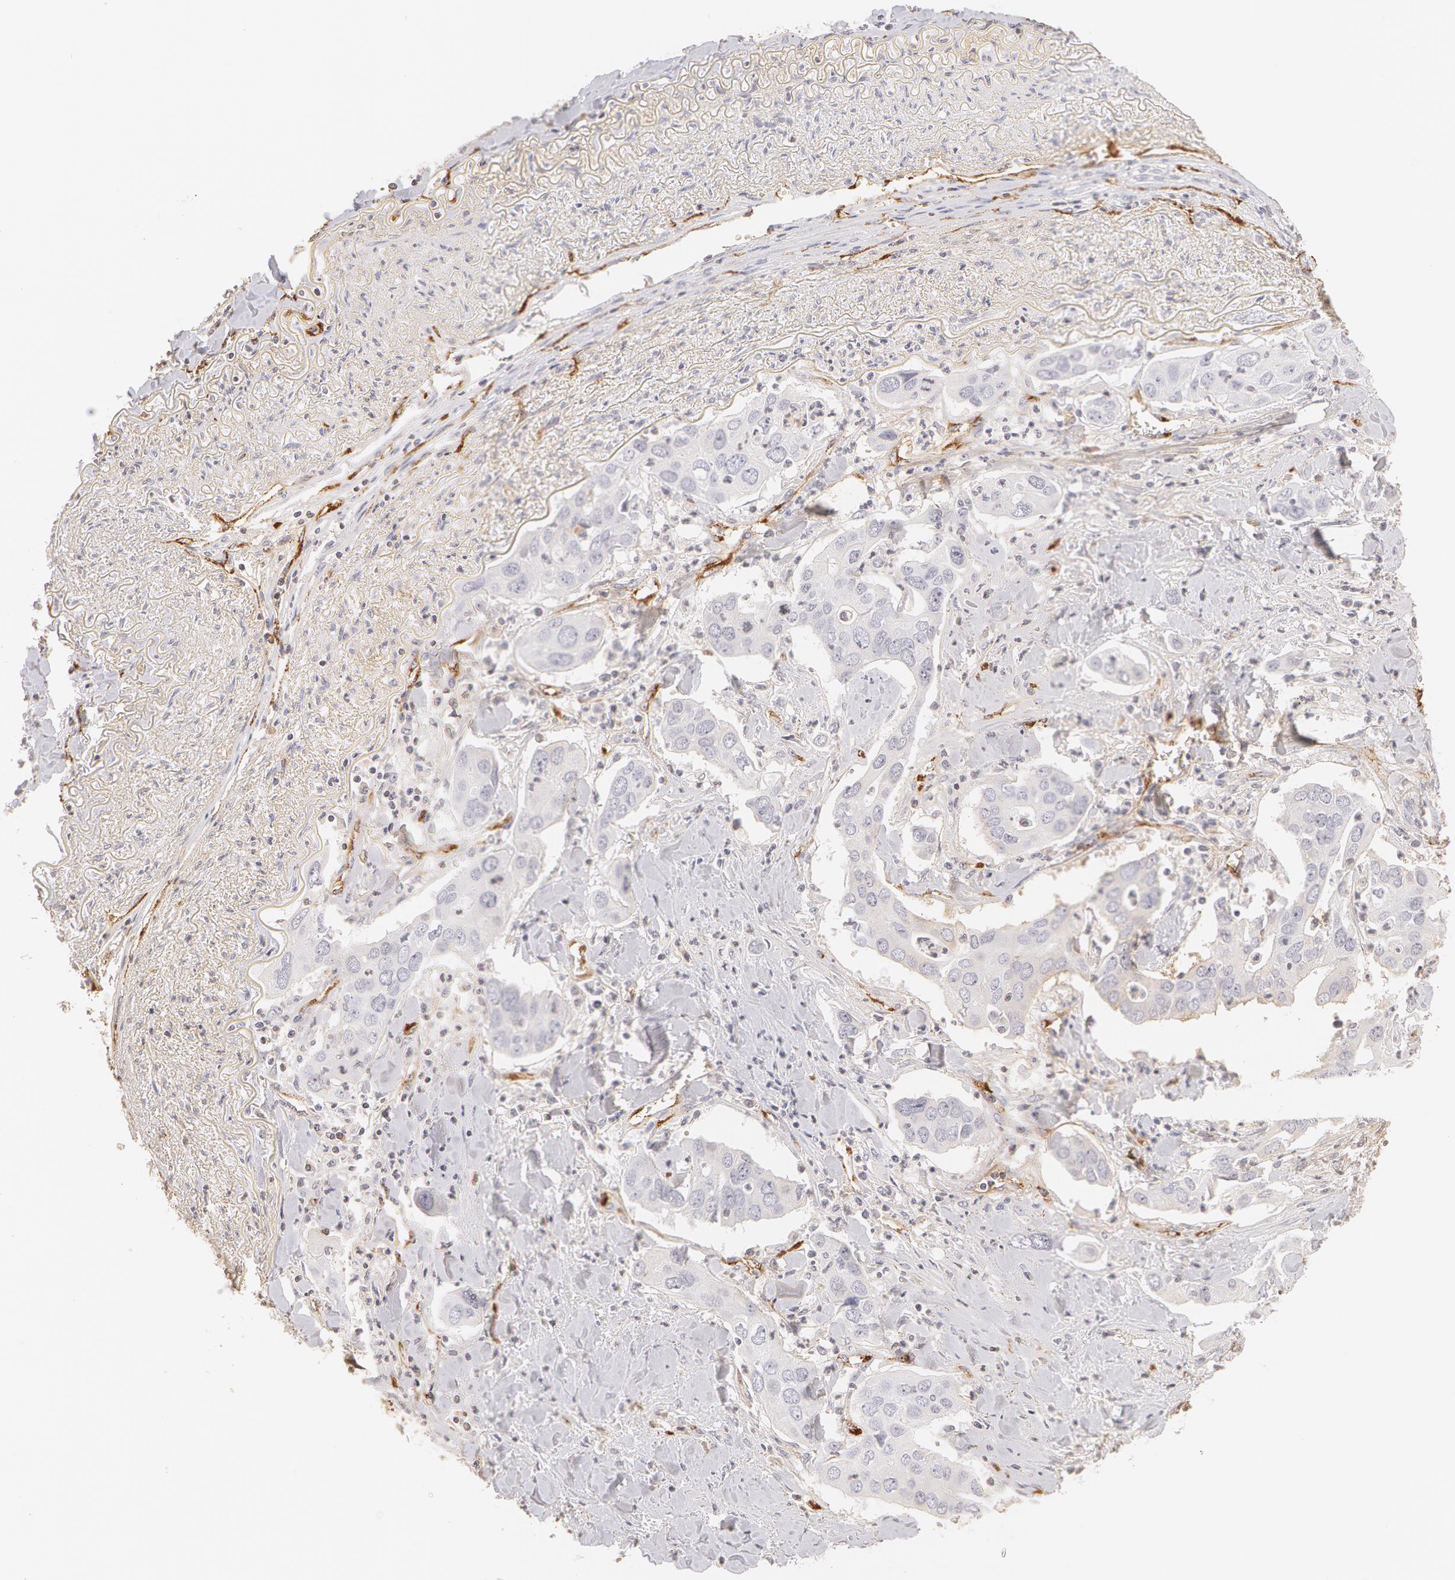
{"staining": {"intensity": "negative", "quantity": "none", "location": "none"}, "tissue": "lung cancer", "cell_type": "Tumor cells", "image_type": "cancer", "snomed": [{"axis": "morphology", "description": "Adenocarcinoma, NOS"}, {"axis": "topography", "description": "Lung"}], "caption": "An image of human lung cancer (adenocarcinoma) is negative for staining in tumor cells. Brightfield microscopy of IHC stained with DAB (brown) and hematoxylin (blue), captured at high magnification.", "gene": "VWF", "patient": {"sex": "male", "age": 48}}